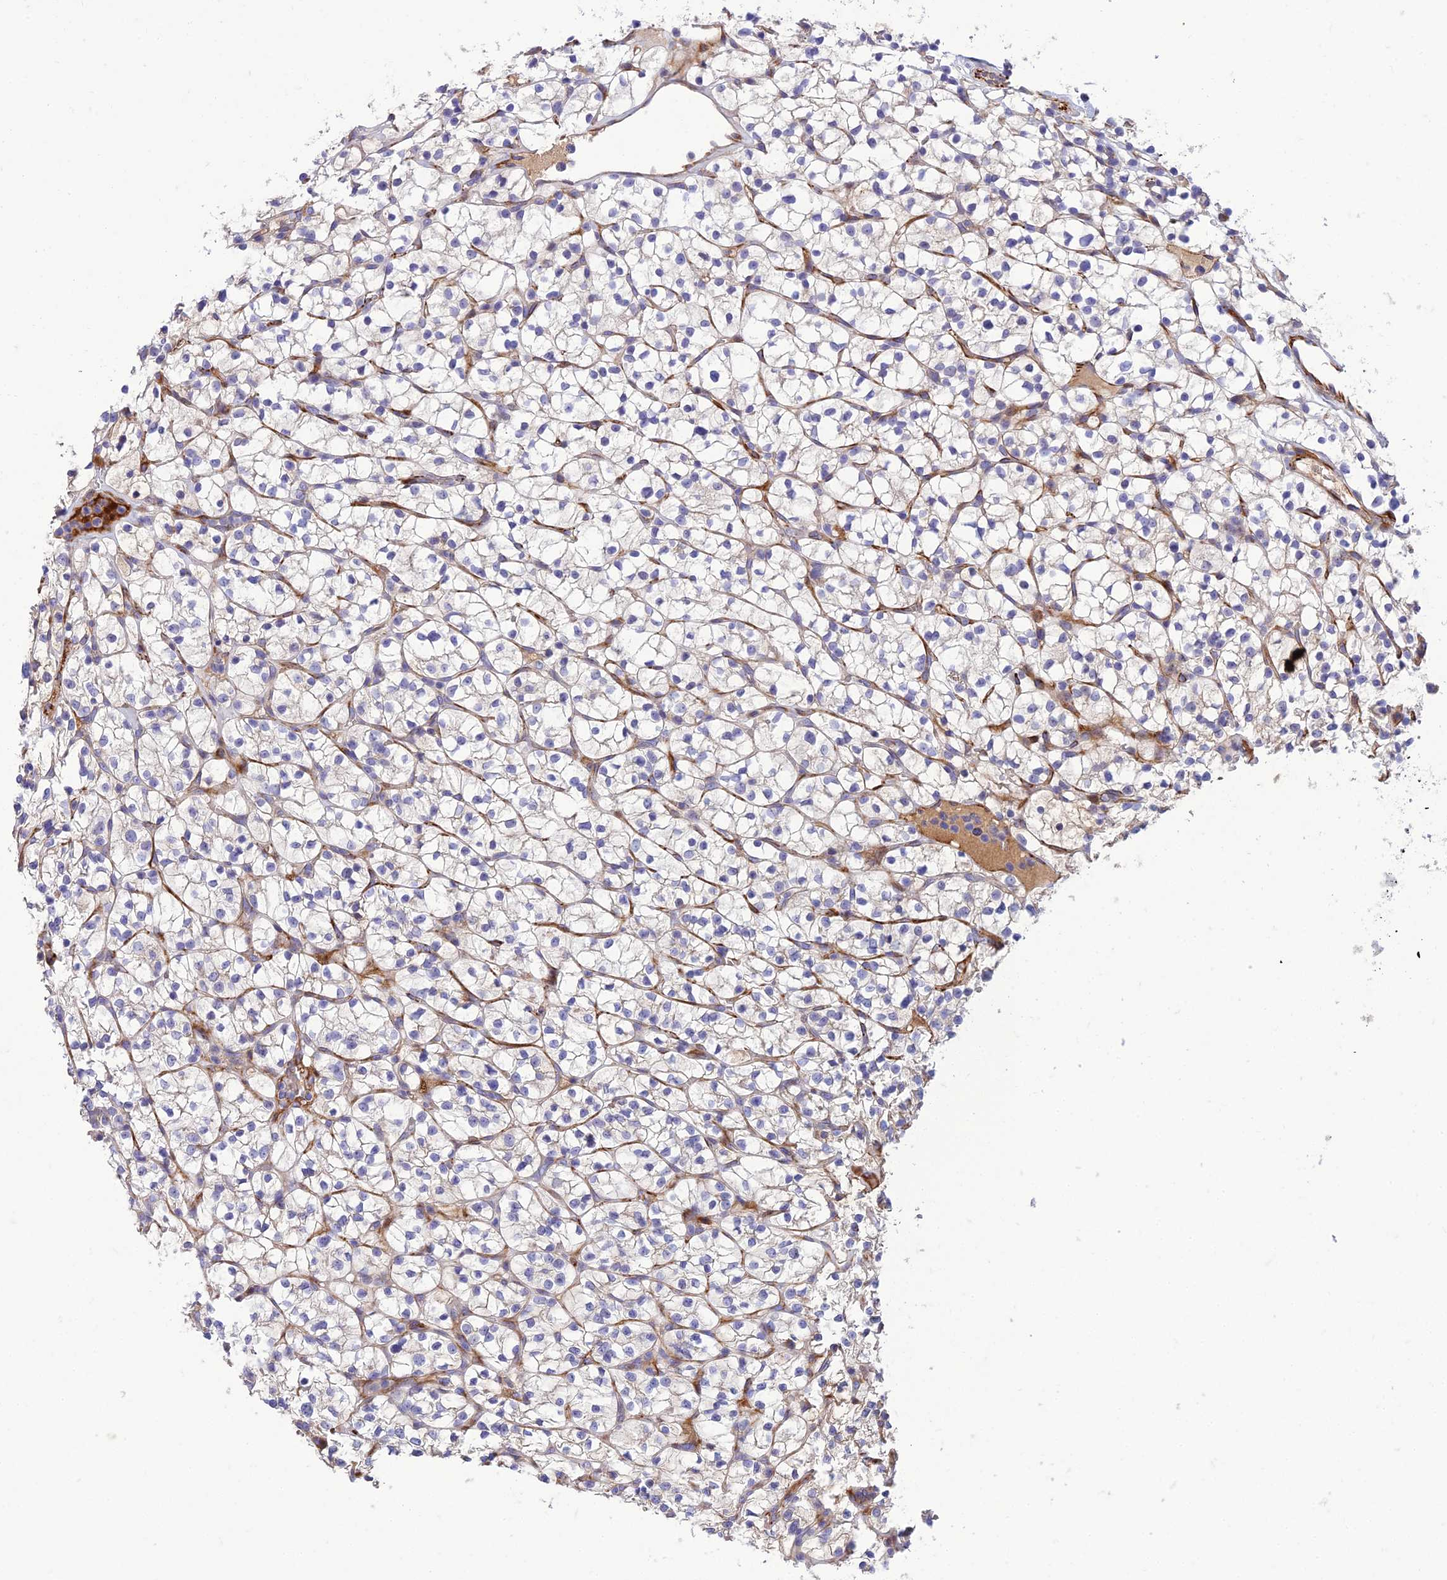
{"staining": {"intensity": "negative", "quantity": "none", "location": "none"}, "tissue": "renal cancer", "cell_type": "Tumor cells", "image_type": "cancer", "snomed": [{"axis": "morphology", "description": "Adenocarcinoma, NOS"}, {"axis": "topography", "description": "Kidney"}], "caption": "Tumor cells show no significant protein positivity in renal adenocarcinoma.", "gene": "SEL1L3", "patient": {"sex": "female", "age": 64}}